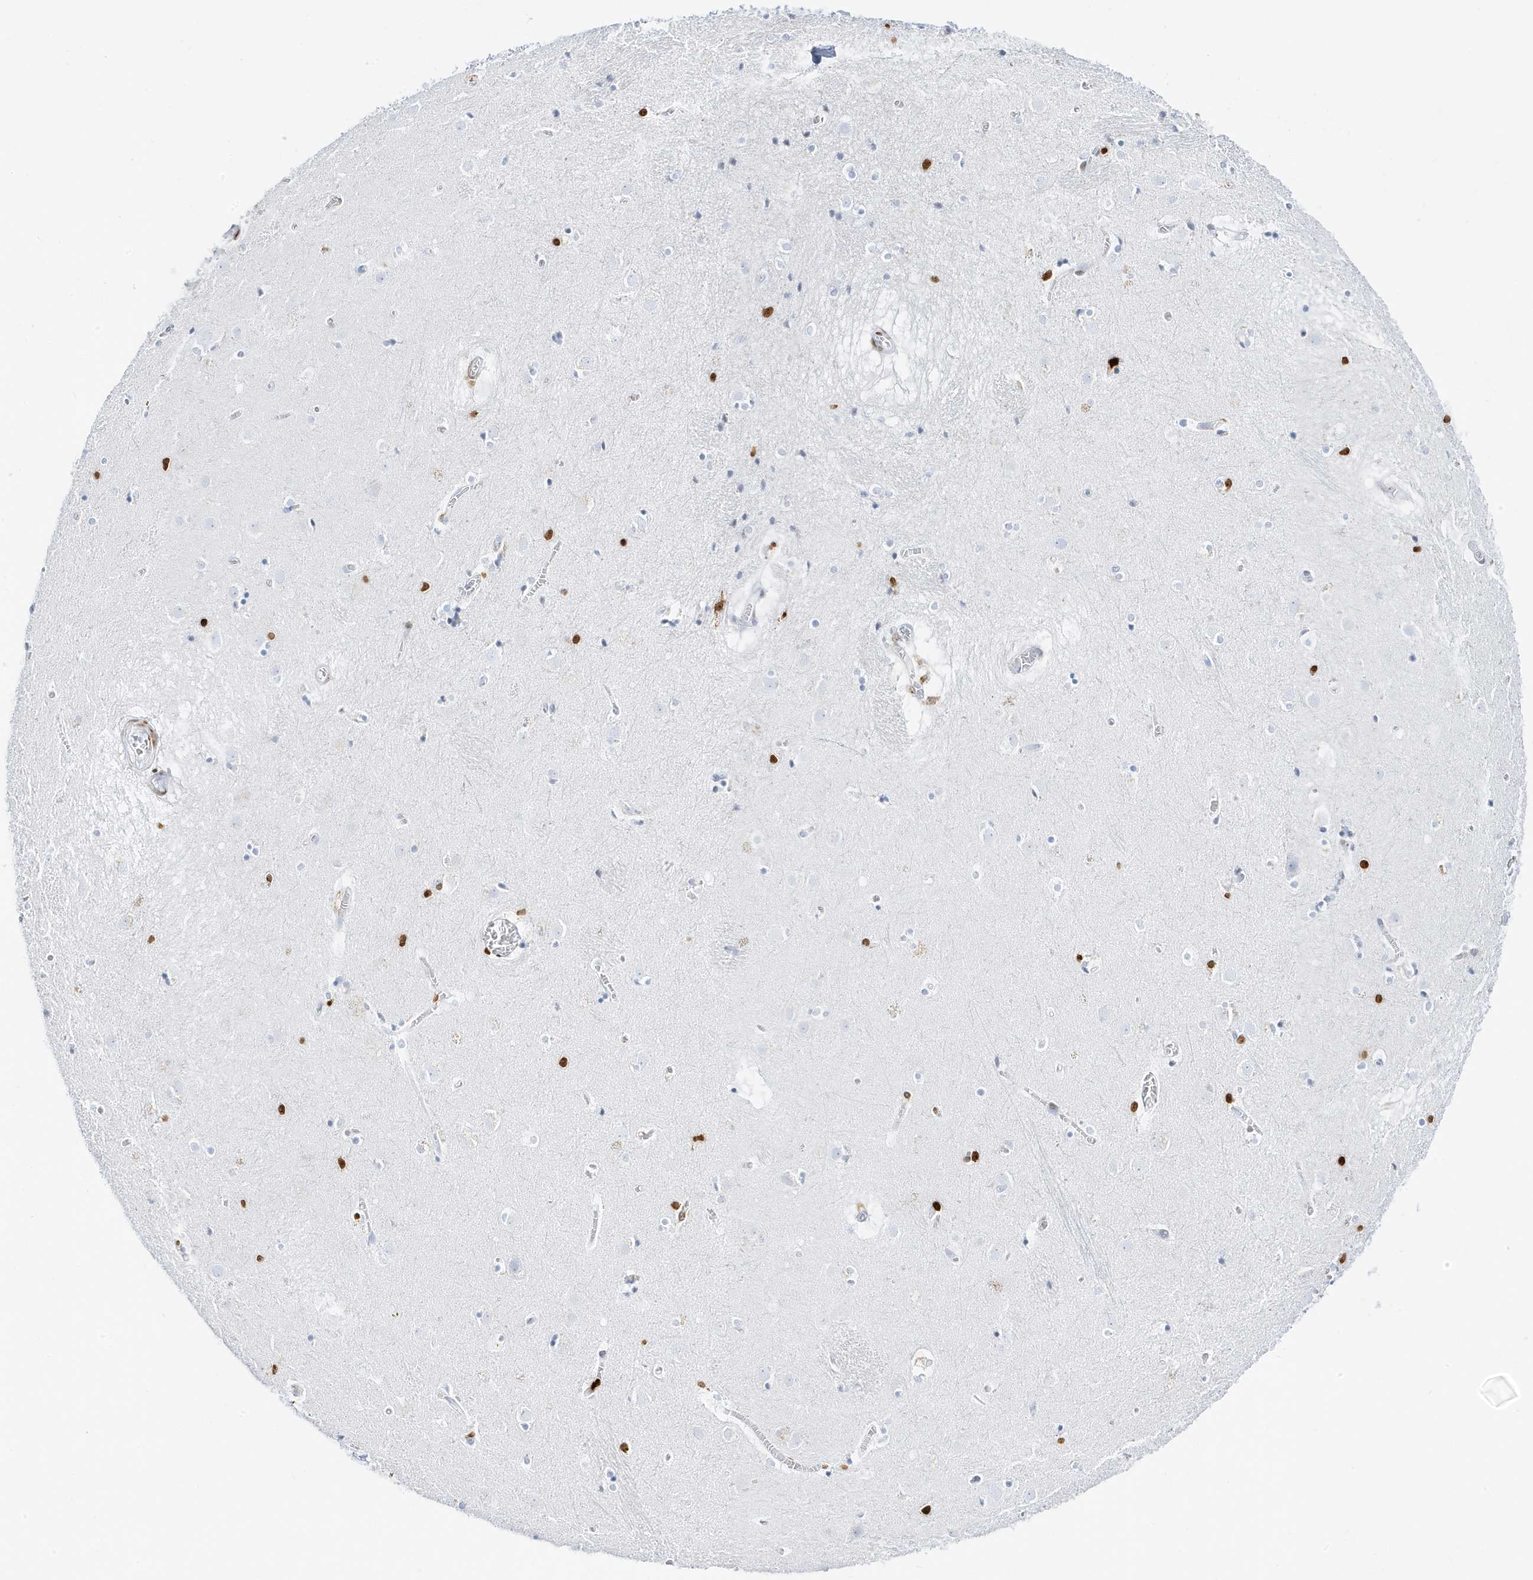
{"staining": {"intensity": "negative", "quantity": "none", "location": "none"}, "tissue": "caudate", "cell_type": "Glial cells", "image_type": "normal", "snomed": [{"axis": "morphology", "description": "Normal tissue, NOS"}, {"axis": "topography", "description": "Lateral ventricle wall"}], "caption": "This is an immunohistochemistry histopathology image of benign human caudate. There is no positivity in glial cells.", "gene": "MNDA", "patient": {"sex": "male", "age": 70}}